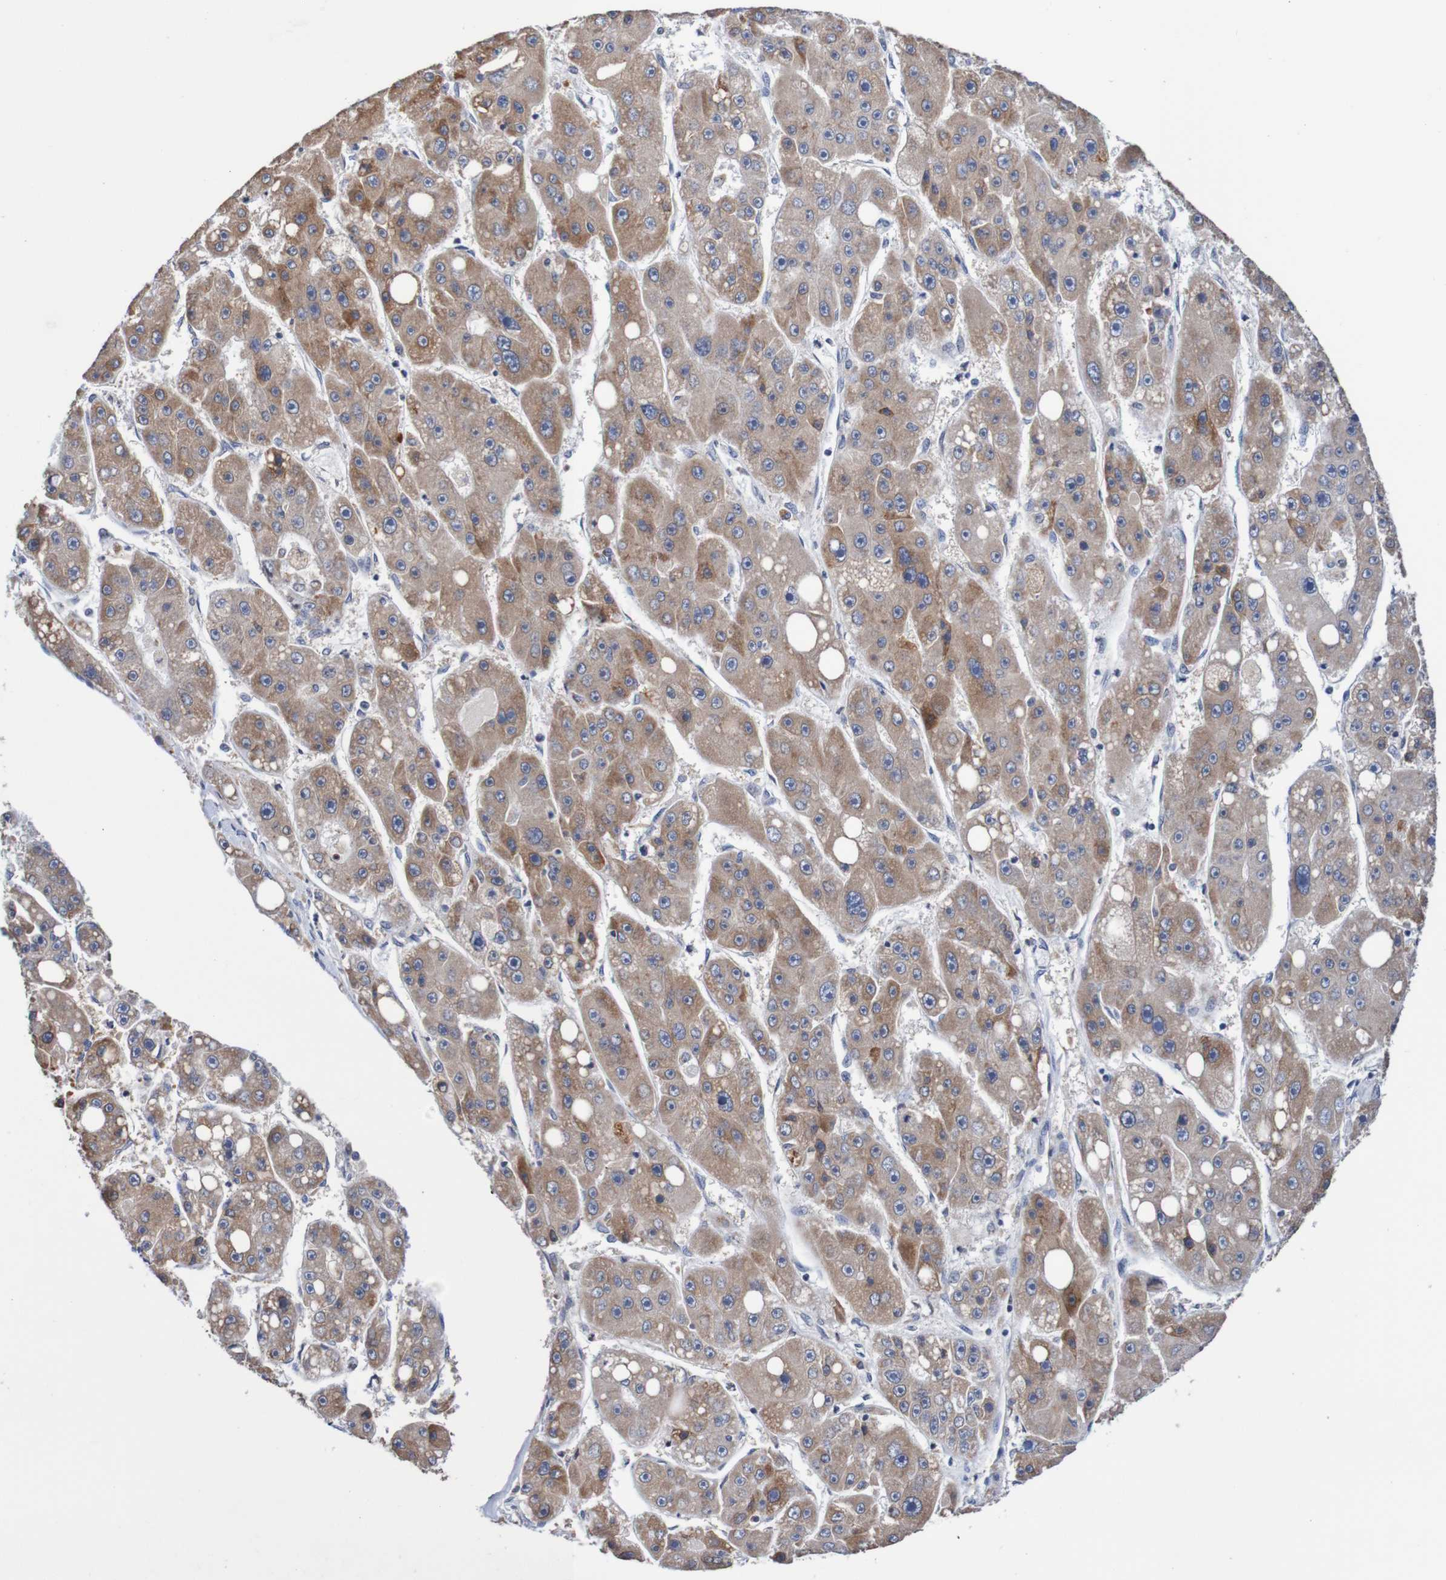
{"staining": {"intensity": "moderate", "quantity": ">75%", "location": "cytoplasmic/membranous"}, "tissue": "liver cancer", "cell_type": "Tumor cells", "image_type": "cancer", "snomed": [{"axis": "morphology", "description": "Carcinoma, Hepatocellular, NOS"}, {"axis": "topography", "description": "Liver"}], "caption": "Immunohistochemical staining of liver cancer (hepatocellular carcinoma) demonstrates moderate cytoplasmic/membranous protein expression in approximately >75% of tumor cells.", "gene": "FIBP", "patient": {"sex": "female", "age": 61}}